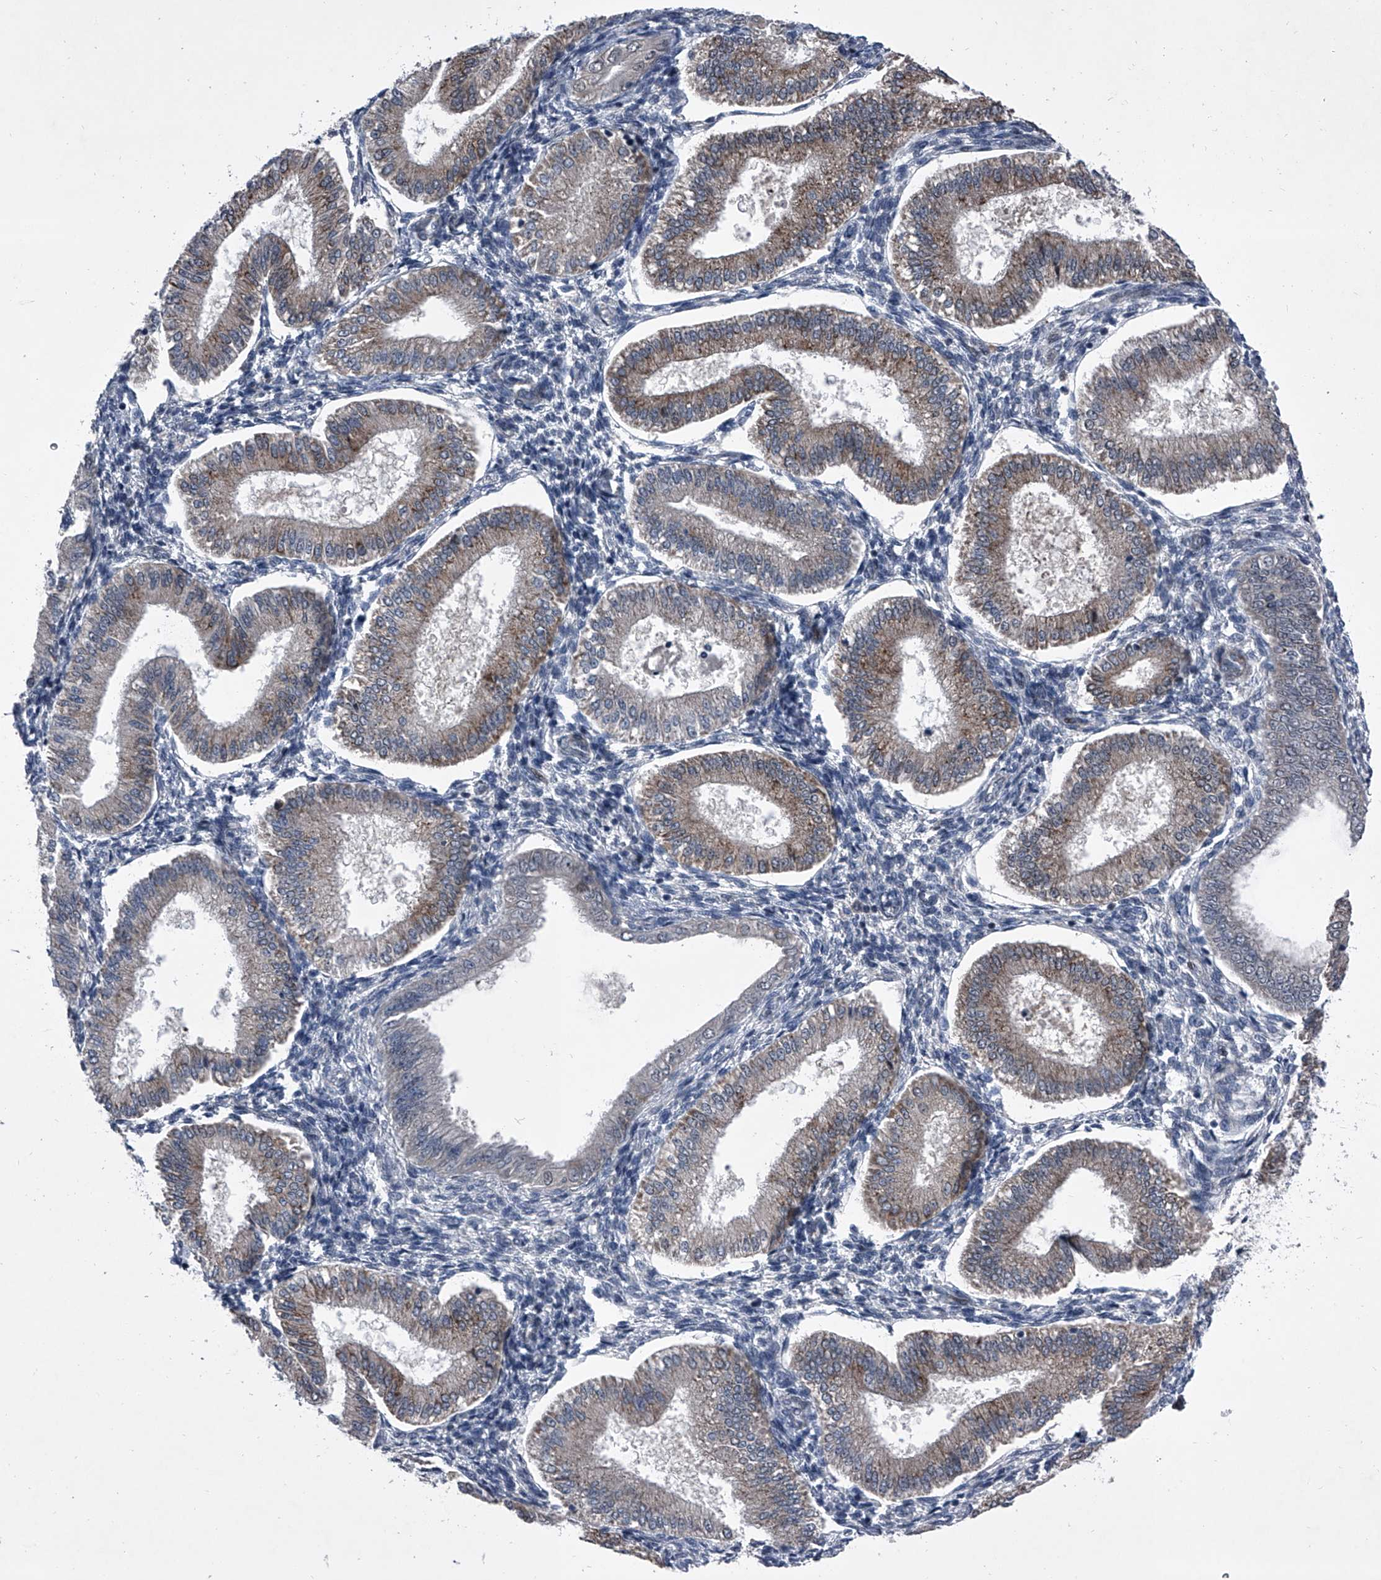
{"staining": {"intensity": "negative", "quantity": "none", "location": "none"}, "tissue": "endometrium", "cell_type": "Cells in endometrial stroma", "image_type": "normal", "snomed": [{"axis": "morphology", "description": "Normal tissue, NOS"}, {"axis": "topography", "description": "Endometrium"}], "caption": "This is a micrograph of immunohistochemistry staining of unremarkable endometrium, which shows no positivity in cells in endometrial stroma.", "gene": "ELK4", "patient": {"sex": "female", "age": 39}}